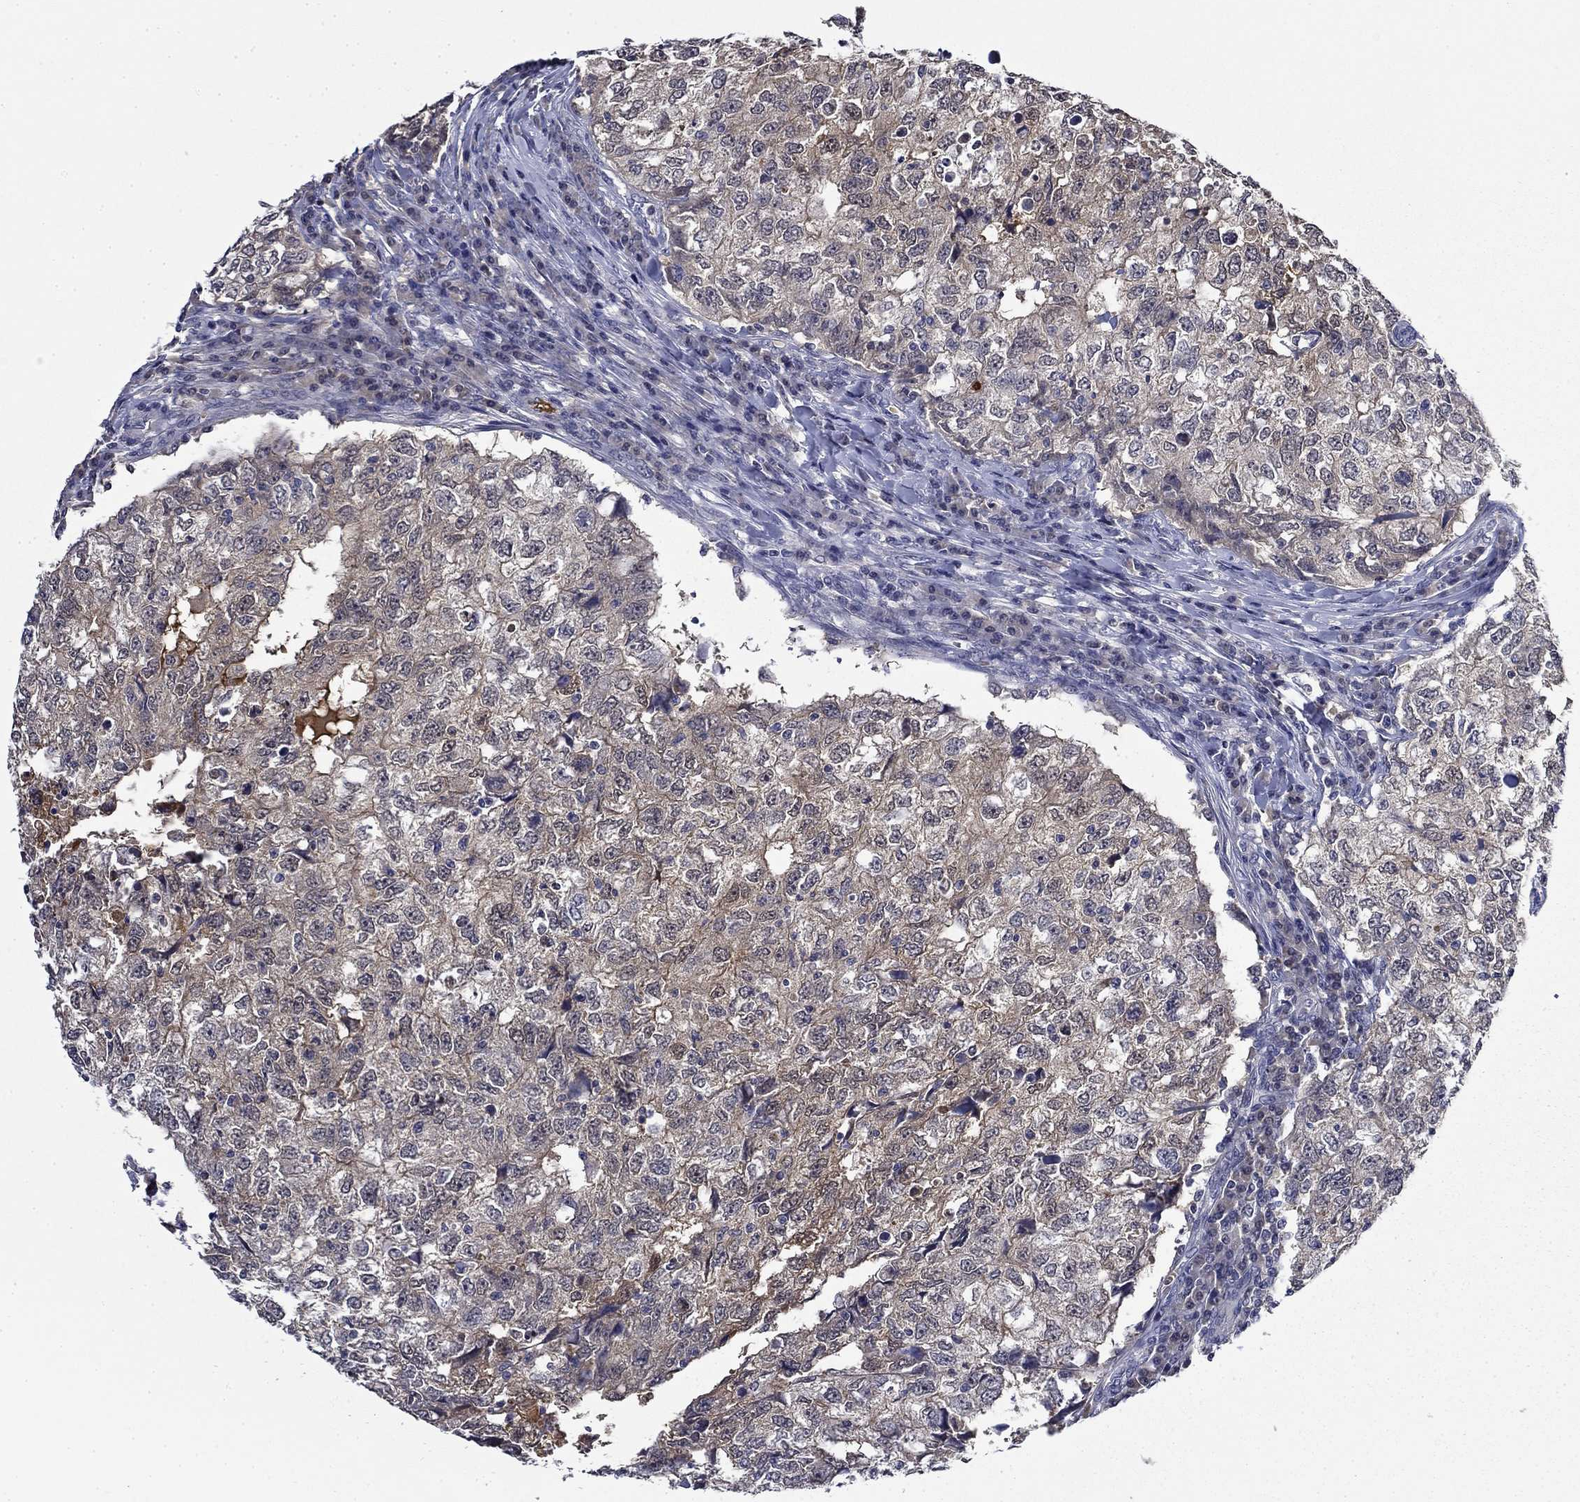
{"staining": {"intensity": "negative", "quantity": "none", "location": "none"}, "tissue": "breast cancer", "cell_type": "Tumor cells", "image_type": "cancer", "snomed": [{"axis": "morphology", "description": "Duct carcinoma"}, {"axis": "topography", "description": "Breast"}], "caption": "A high-resolution histopathology image shows immunohistochemistry (IHC) staining of breast infiltrating ductal carcinoma, which displays no significant expression in tumor cells. (IHC, brightfield microscopy, high magnification).", "gene": "DDTL", "patient": {"sex": "female", "age": 30}}